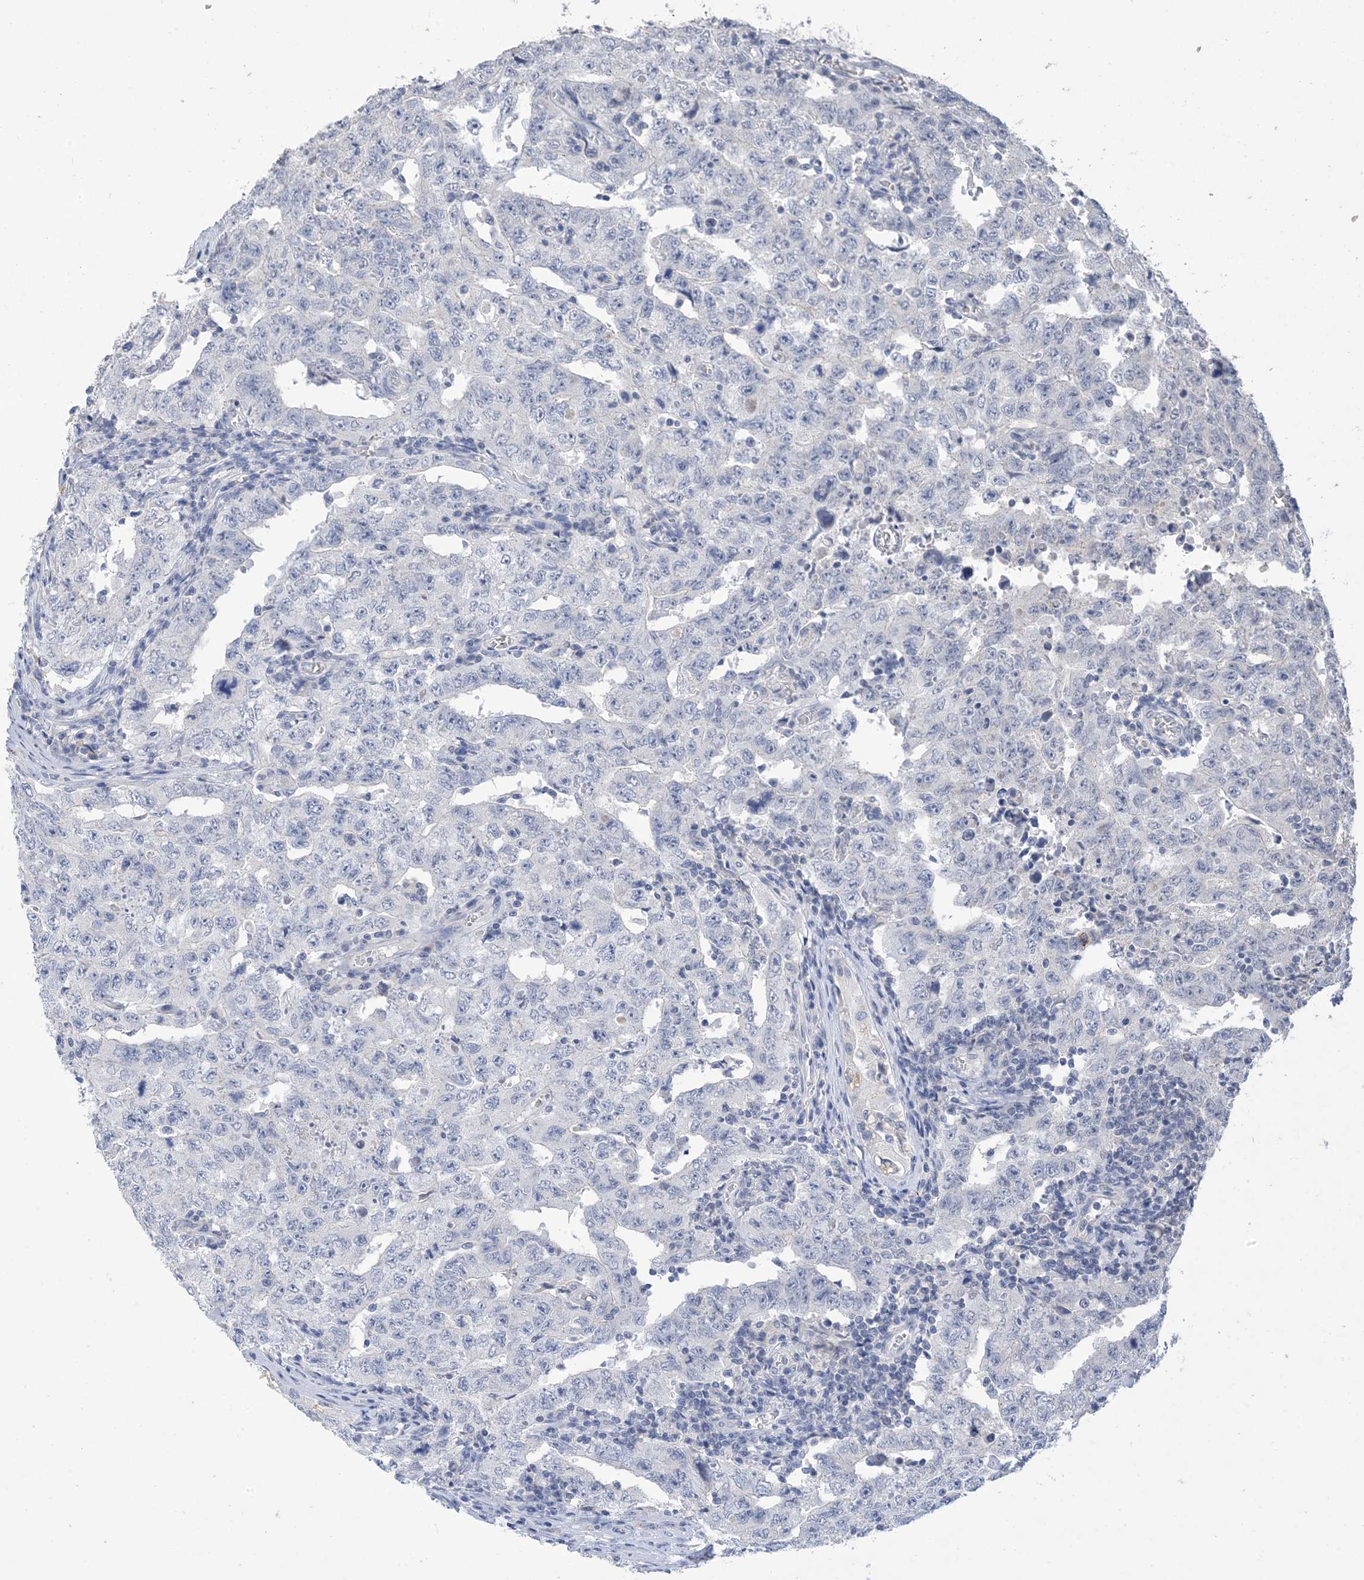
{"staining": {"intensity": "negative", "quantity": "none", "location": "none"}, "tissue": "testis cancer", "cell_type": "Tumor cells", "image_type": "cancer", "snomed": [{"axis": "morphology", "description": "Carcinoma, Embryonal, NOS"}, {"axis": "topography", "description": "Testis"}], "caption": "This is a image of immunohistochemistry staining of testis cancer, which shows no staining in tumor cells.", "gene": "DSC3", "patient": {"sex": "male", "age": 26}}